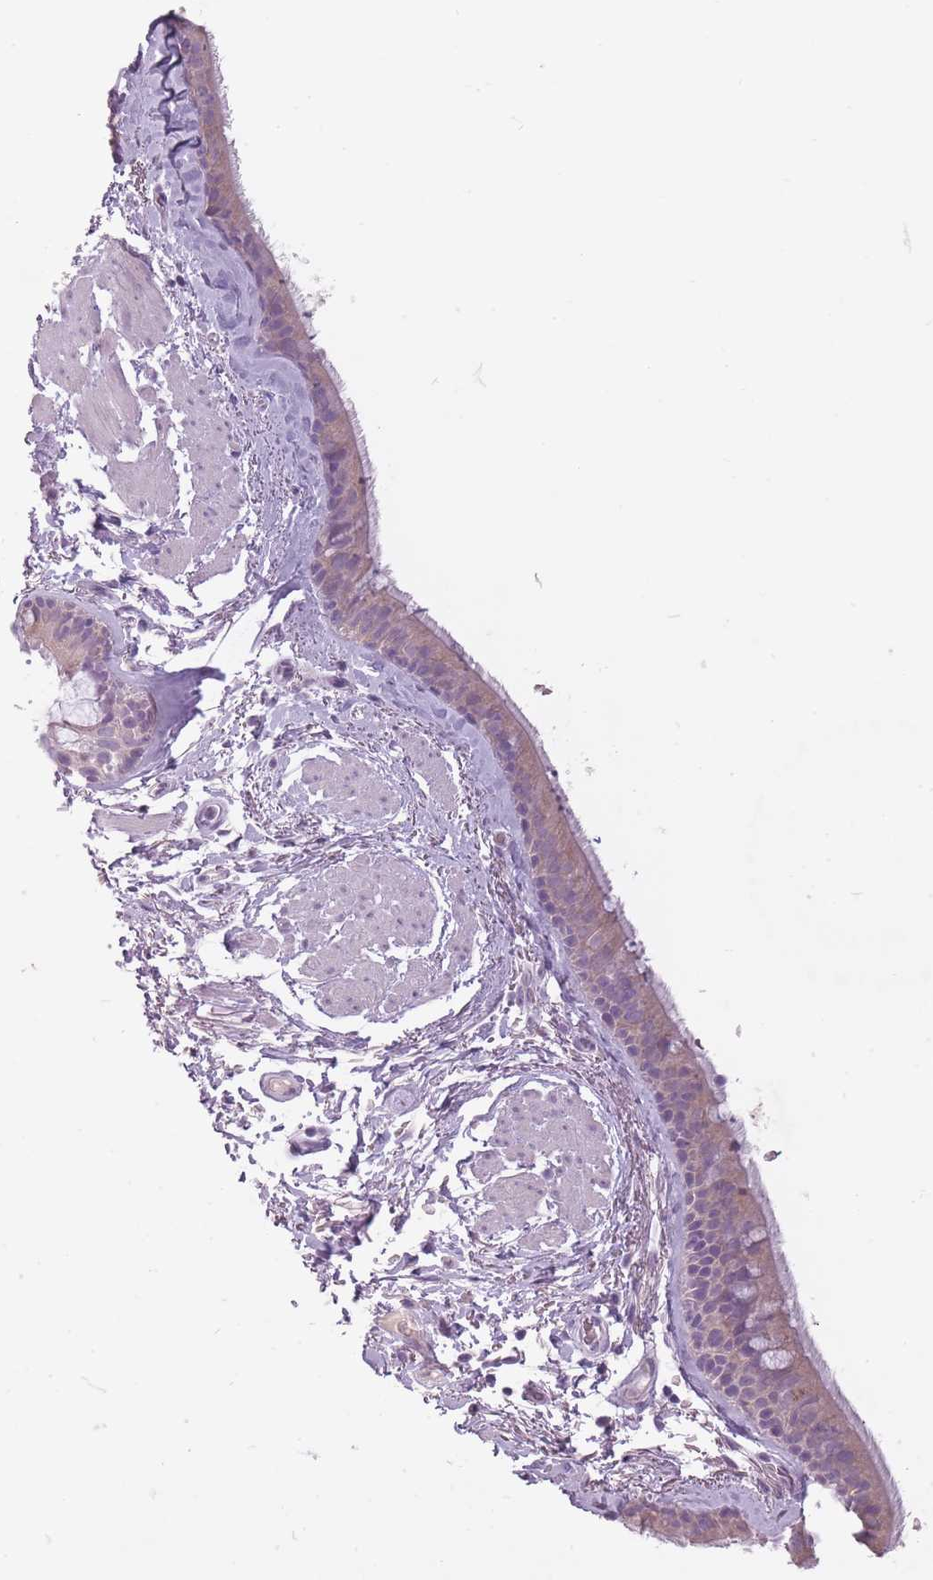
{"staining": {"intensity": "weak", "quantity": "25%-75%", "location": "cytoplasmic/membranous"}, "tissue": "bronchus", "cell_type": "Respiratory epithelial cells", "image_type": "normal", "snomed": [{"axis": "morphology", "description": "Normal tissue, NOS"}, {"axis": "topography", "description": "Lymph node"}, {"axis": "topography", "description": "Cartilage tissue"}, {"axis": "topography", "description": "Bronchus"}], "caption": "Benign bronchus shows weak cytoplasmic/membranous expression in approximately 25%-75% of respiratory epithelial cells, visualized by immunohistochemistry. (IHC, brightfield microscopy, high magnification).", "gene": "FAM43B", "patient": {"sex": "female", "age": 70}}